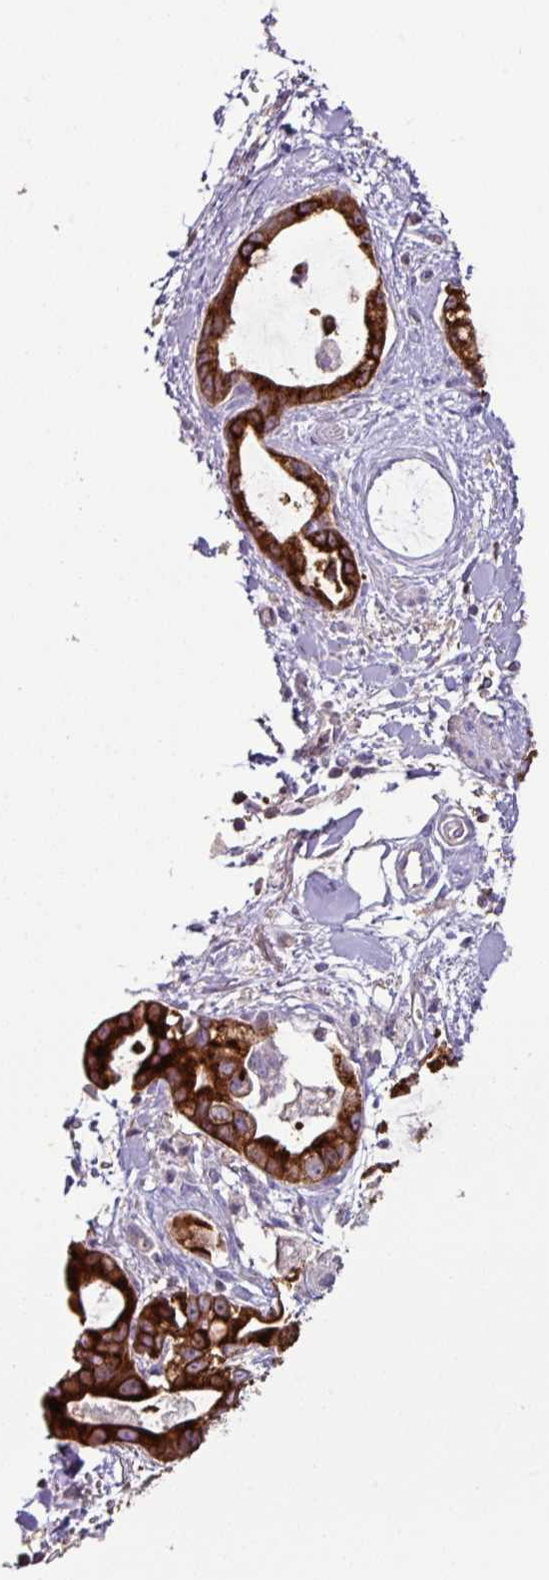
{"staining": {"intensity": "strong", "quantity": "25%-75%", "location": "cytoplasmic/membranous"}, "tissue": "stomach cancer", "cell_type": "Tumor cells", "image_type": "cancer", "snomed": [{"axis": "morphology", "description": "Adenocarcinoma, NOS"}, {"axis": "topography", "description": "Stomach"}], "caption": "Human adenocarcinoma (stomach) stained with a brown dye demonstrates strong cytoplasmic/membranous positive positivity in about 25%-75% of tumor cells.", "gene": "AGR3", "patient": {"sex": "male", "age": 55}}